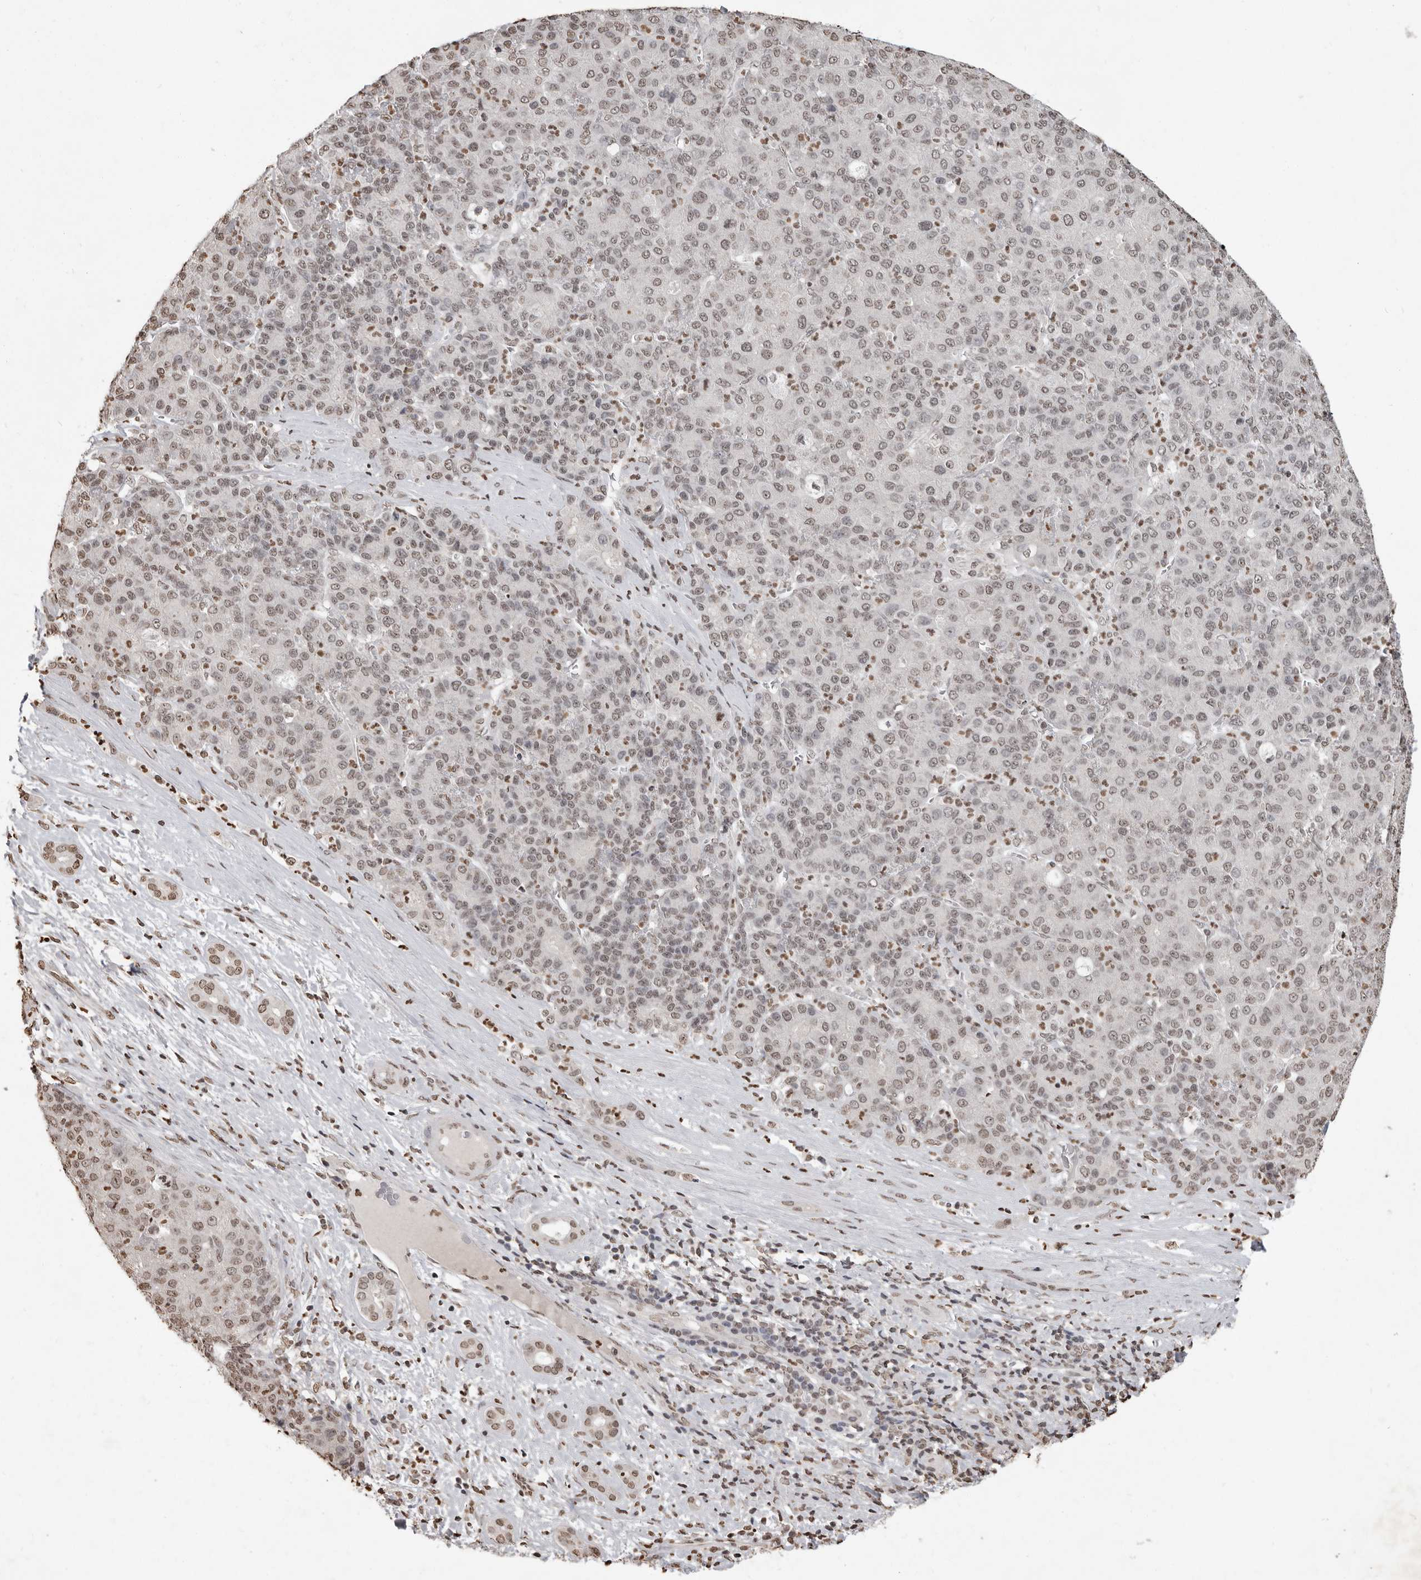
{"staining": {"intensity": "weak", "quantity": ">75%", "location": "nuclear"}, "tissue": "liver cancer", "cell_type": "Tumor cells", "image_type": "cancer", "snomed": [{"axis": "morphology", "description": "Carcinoma, Hepatocellular, NOS"}, {"axis": "topography", "description": "Liver"}], "caption": "Immunohistochemical staining of human hepatocellular carcinoma (liver) shows low levels of weak nuclear expression in approximately >75% of tumor cells.", "gene": "WDR45", "patient": {"sex": "male", "age": 65}}